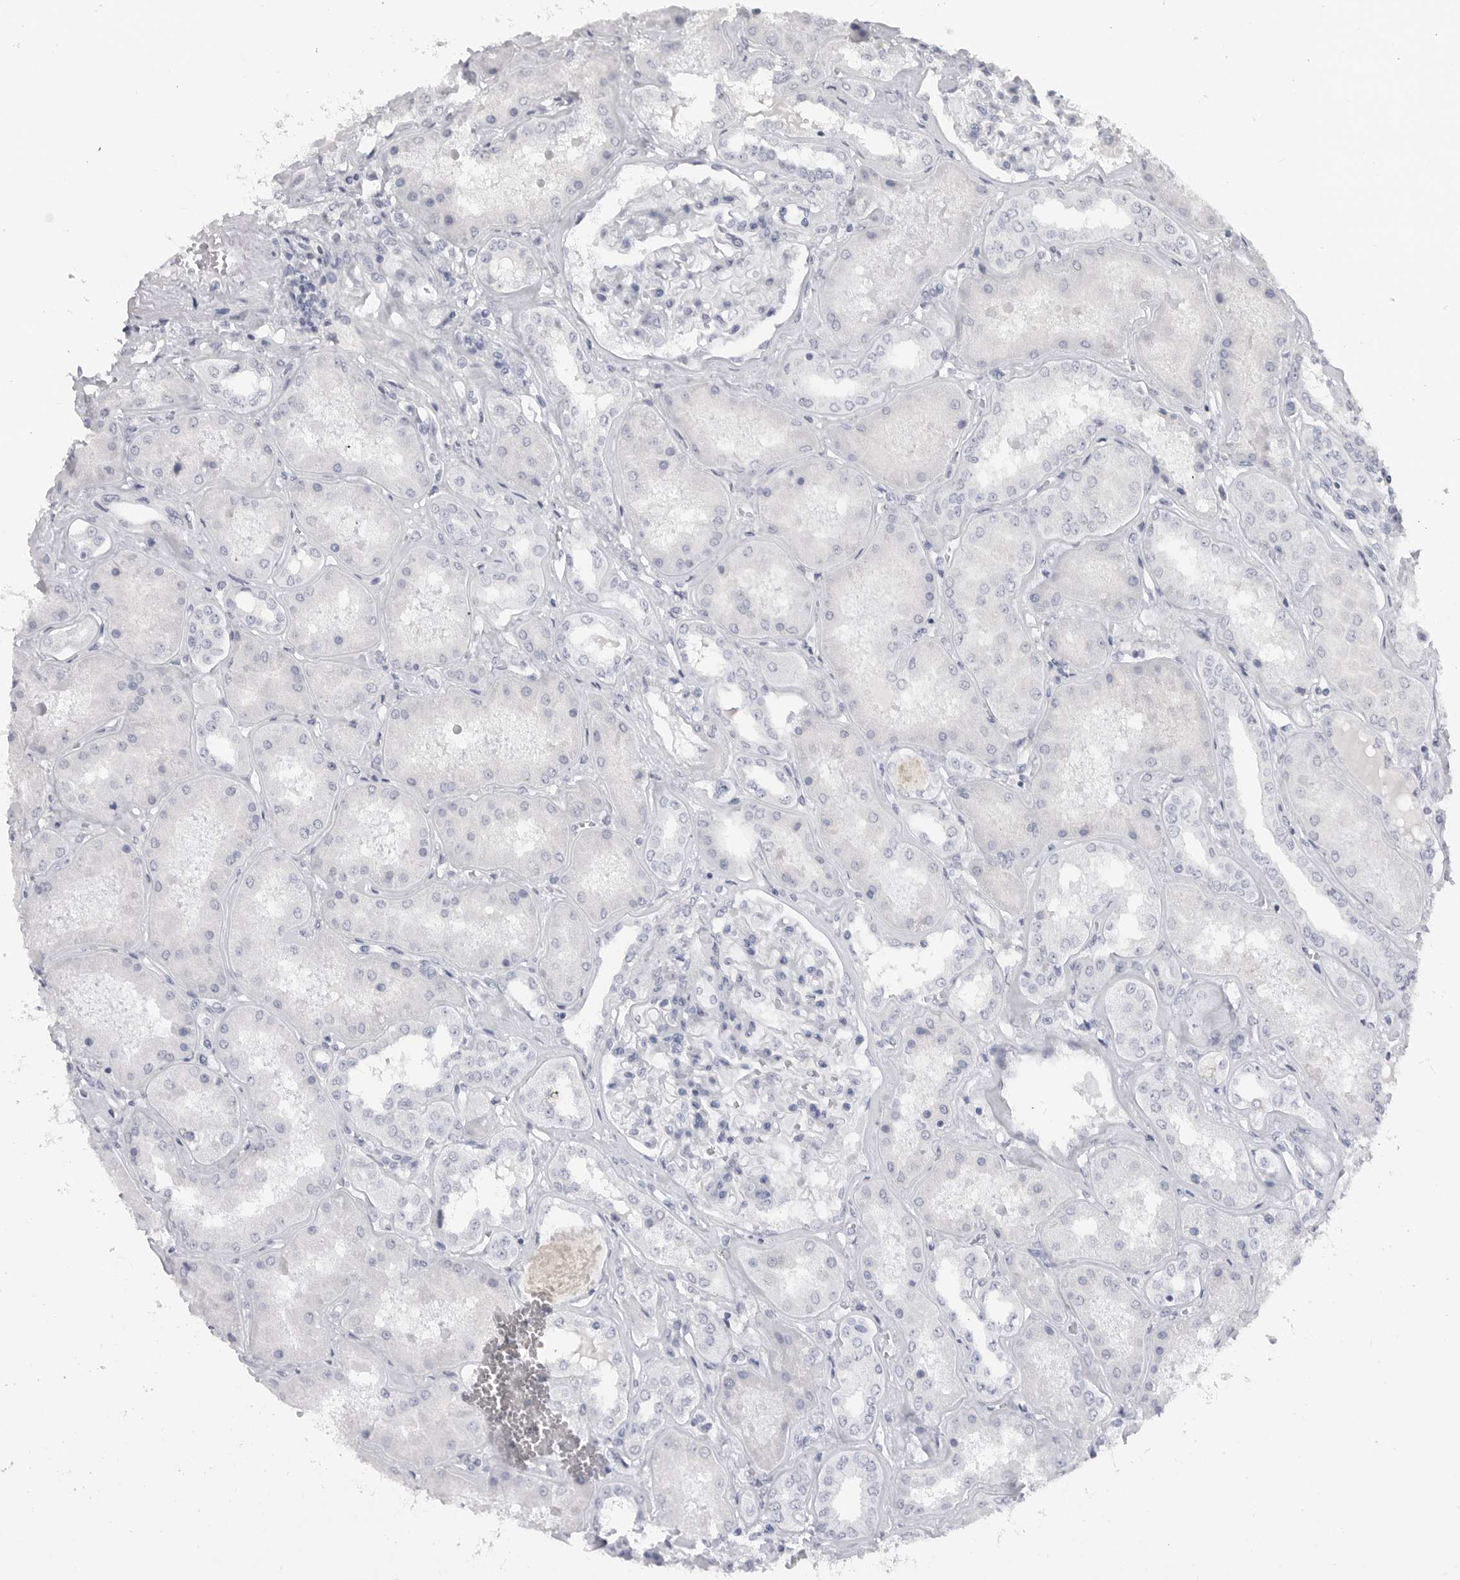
{"staining": {"intensity": "negative", "quantity": "none", "location": "none"}, "tissue": "kidney", "cell_type": "Cells in glomeruli", "image_type": "normal", "snomed": [{"axis": "morphology", "description": "Normal tissue, NOS"}, {"axis": "topography", "description": "Kidney"}], "caption": "Immunohistochemical staining of unremarkable kidney displays no significant expression in cells in glomeruli. (DAB (3,3'-diaminobenzidine) immunohistochemistry visualized using brightfield microscopy, high magnification).", "gene": "LY6D", "patient": {"sex": "female", "age": 56}}